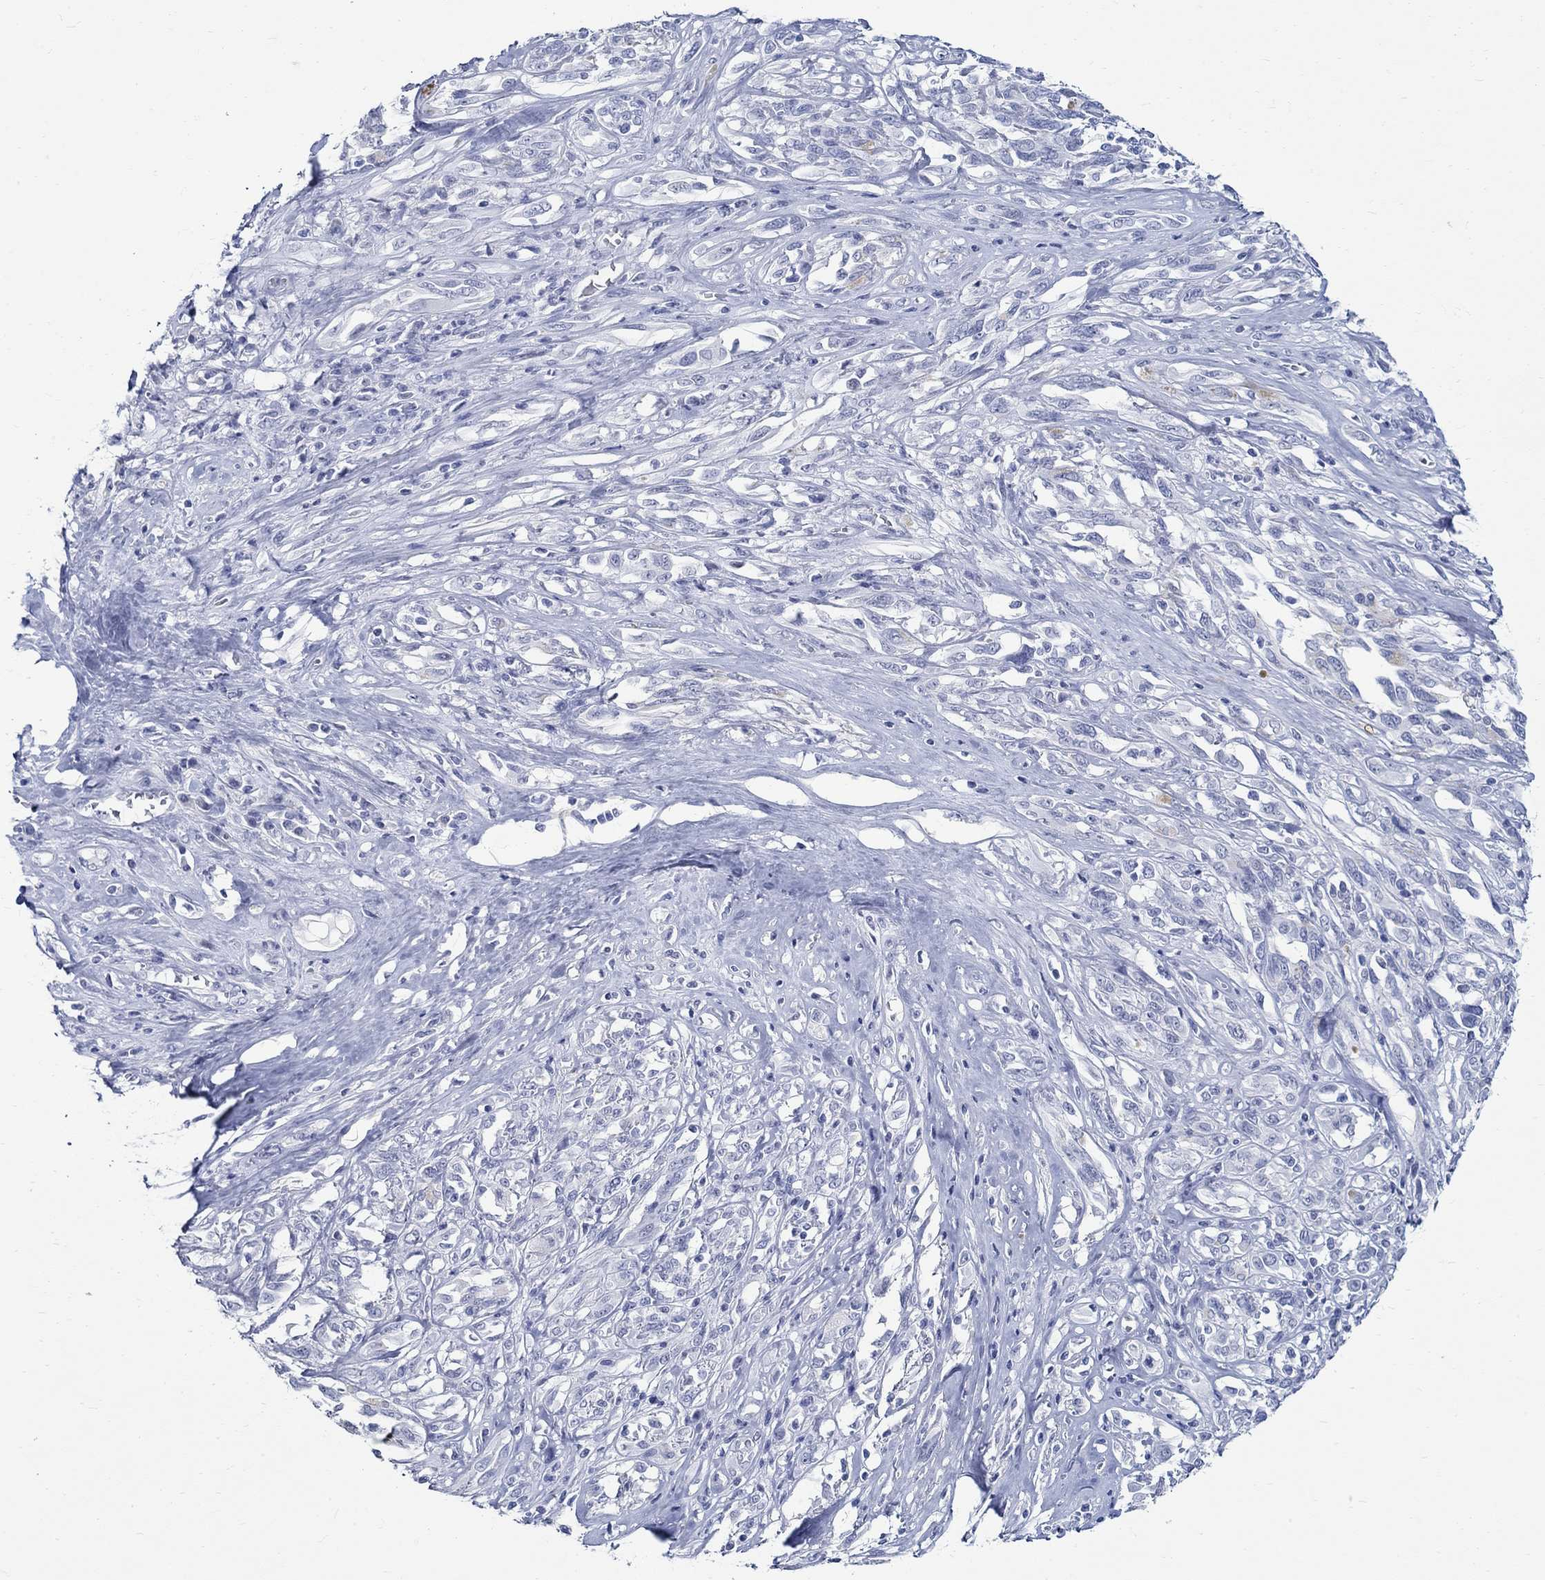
{"staining": {"intensity": "negative", "quantity": "none", "location": "none"}, "tissue": "melanoma", "cell_type": "Tumor cells", "image_type": "cancer", "snomed": [{"axis": "morphology", "description": "Malignant melanoma, NOS"}, {"axis": "topography", "description": "Skin"}], "caption": "A high-resolution photomicrograph shows immunohistochemistry (IHC) staining of melanoma, which shows no significant expression in tumor cells.", "gene": "BSPRY", "patient": {"sex": "female", "age": 91}}